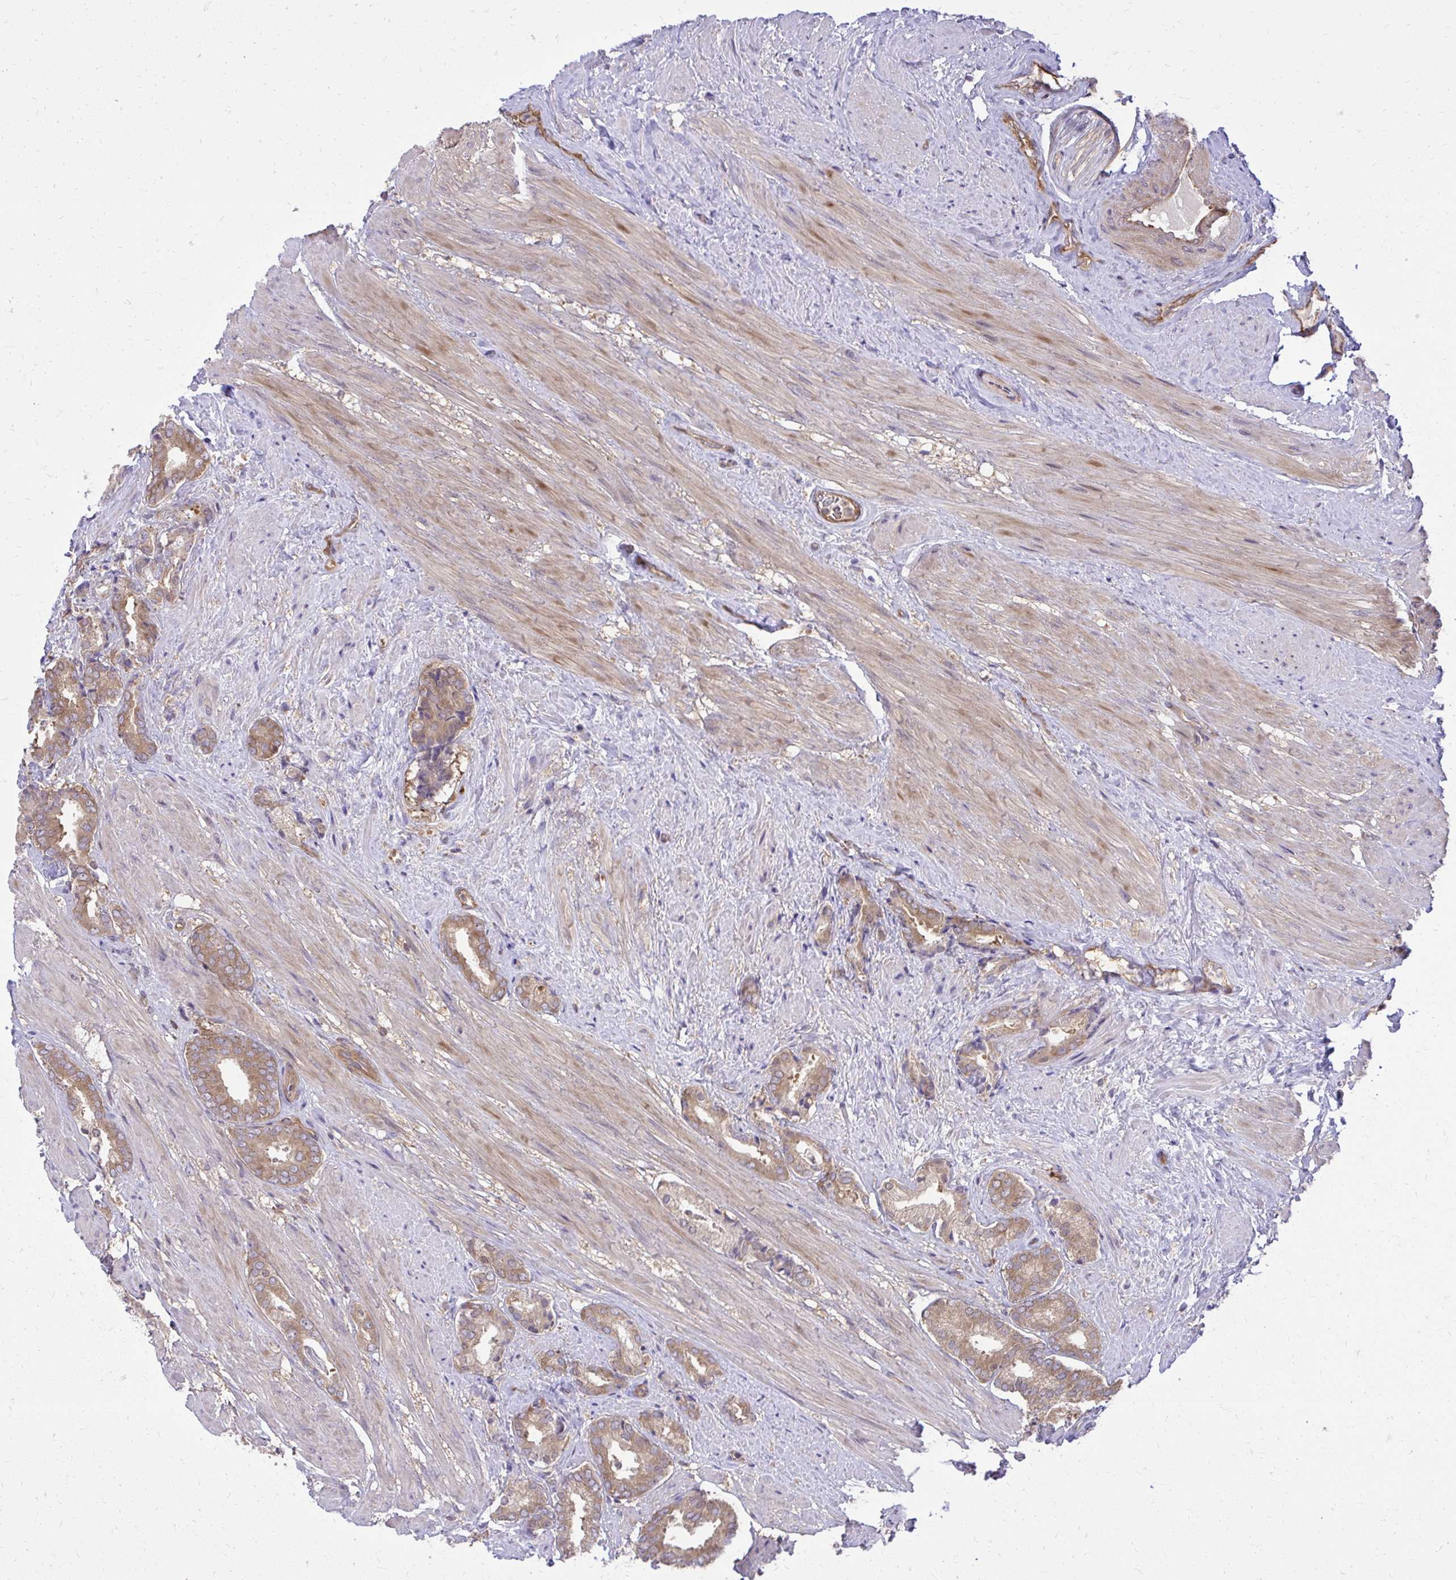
{"staining": {"intensity": "moderate", "quantity": ">75%", "location": "cytoplasmic/membranous"}, "tissue": "prostate cancer", "cell_type": "Tumor cells", "image_type": "cancer", "snomed": [{"axis": "morphology", "description": "Adenocarcinoma, High grade"}, {"axis": "topography", "description": "Prostate"}], "caption": "Protein expression analysis of prostate cancer reveals moderate cytoplasmic/membranous staining in about >75% of tumor cells.", "gene": "PPP5C", "patient": {"sex": "male", "age": 56}}